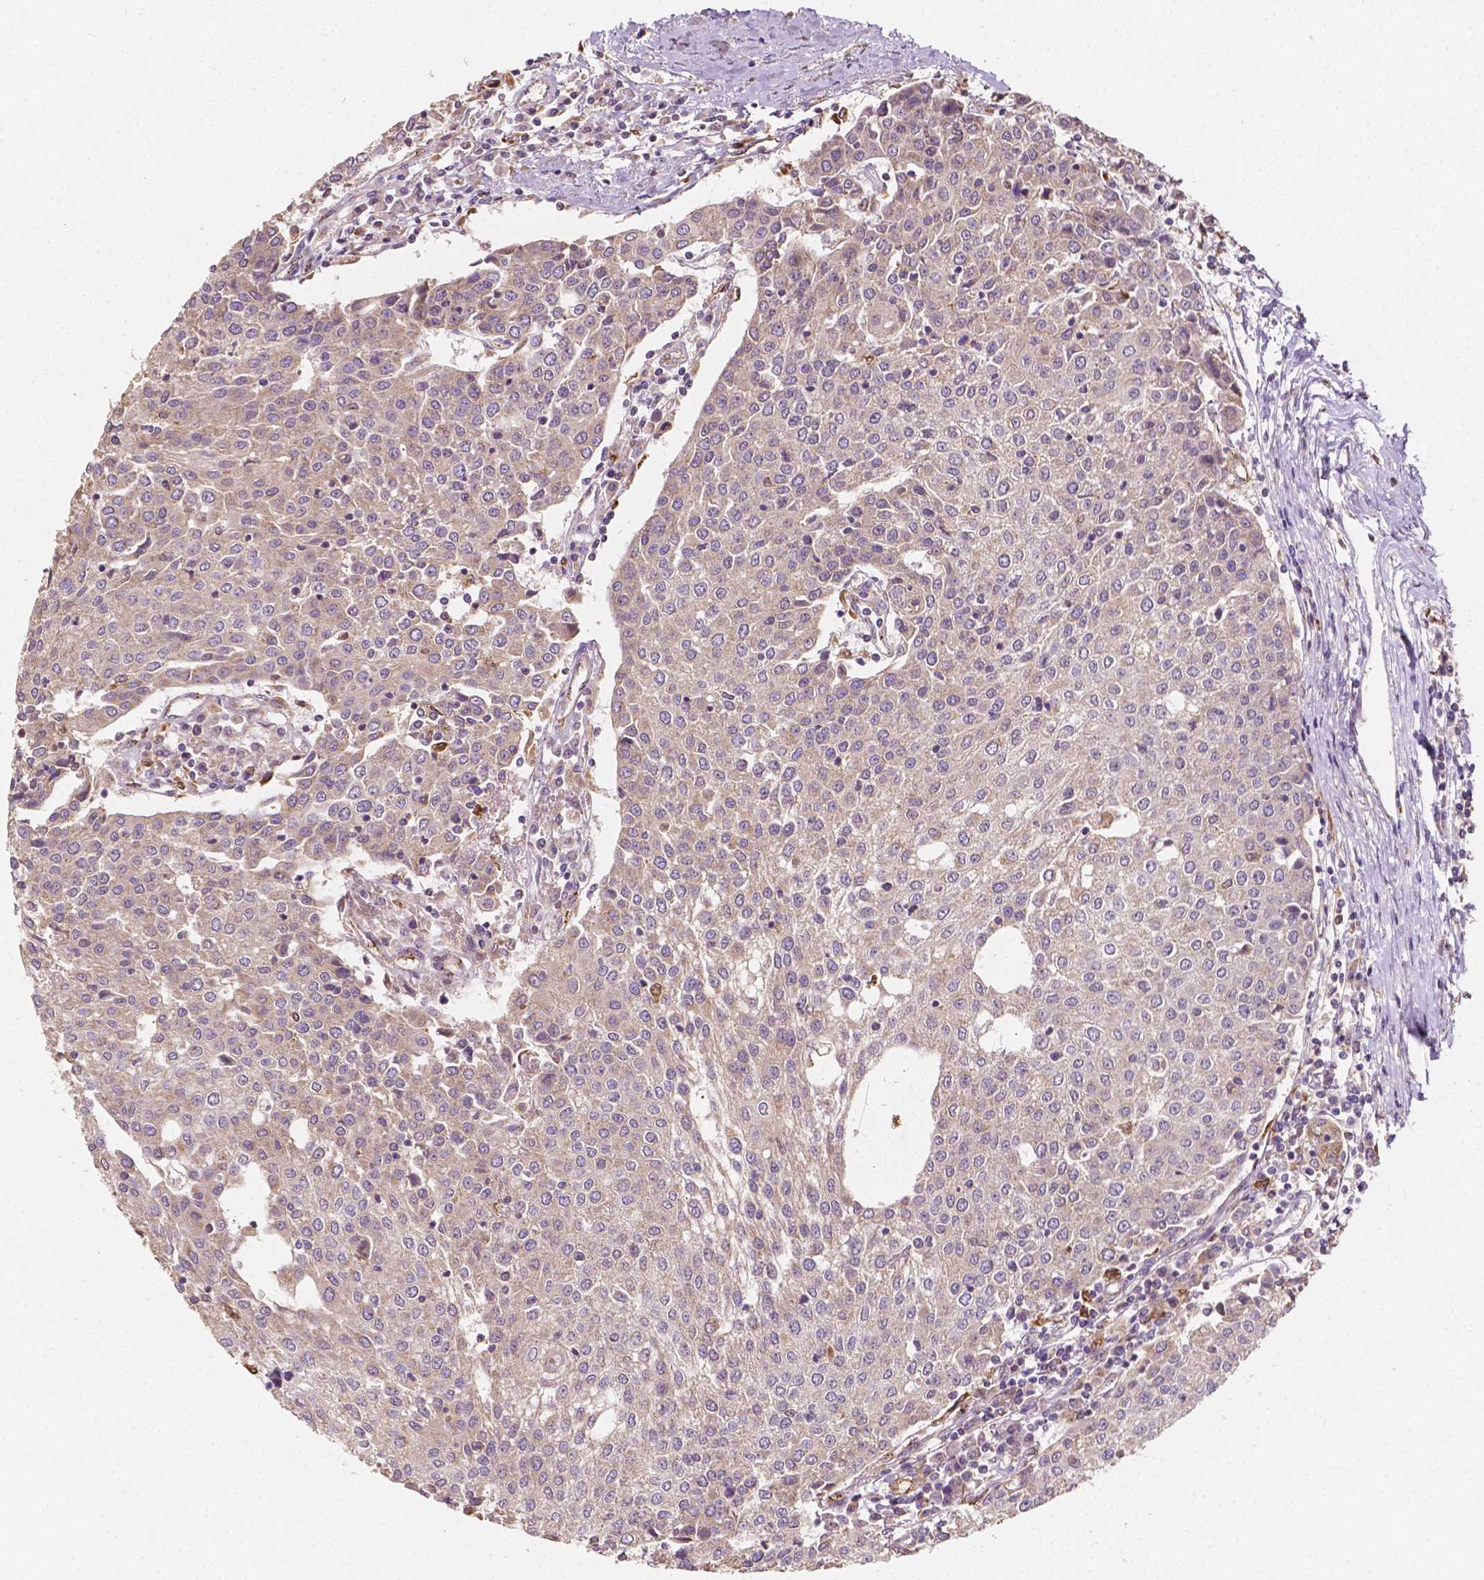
{"staining": {"intensity": "weak", "quantity": "<25%", "location": "cytoplasmic/membranous"}, "tissue": "urothelial cancer", "cell_type": "Tumor cells", "image_type": "cancer", "snomed": [{"axis": "morphology", "description": "Urothelial carcinoma, High grade"}, {"axis": "topography", "description": "Urinary bladder"}], "caption": "Micrograph shows no protein staining in tumor cells of urothelial cancer tissue.", "gene": "SLC22A4", "patient": {"sex": "female", "age": 85}}